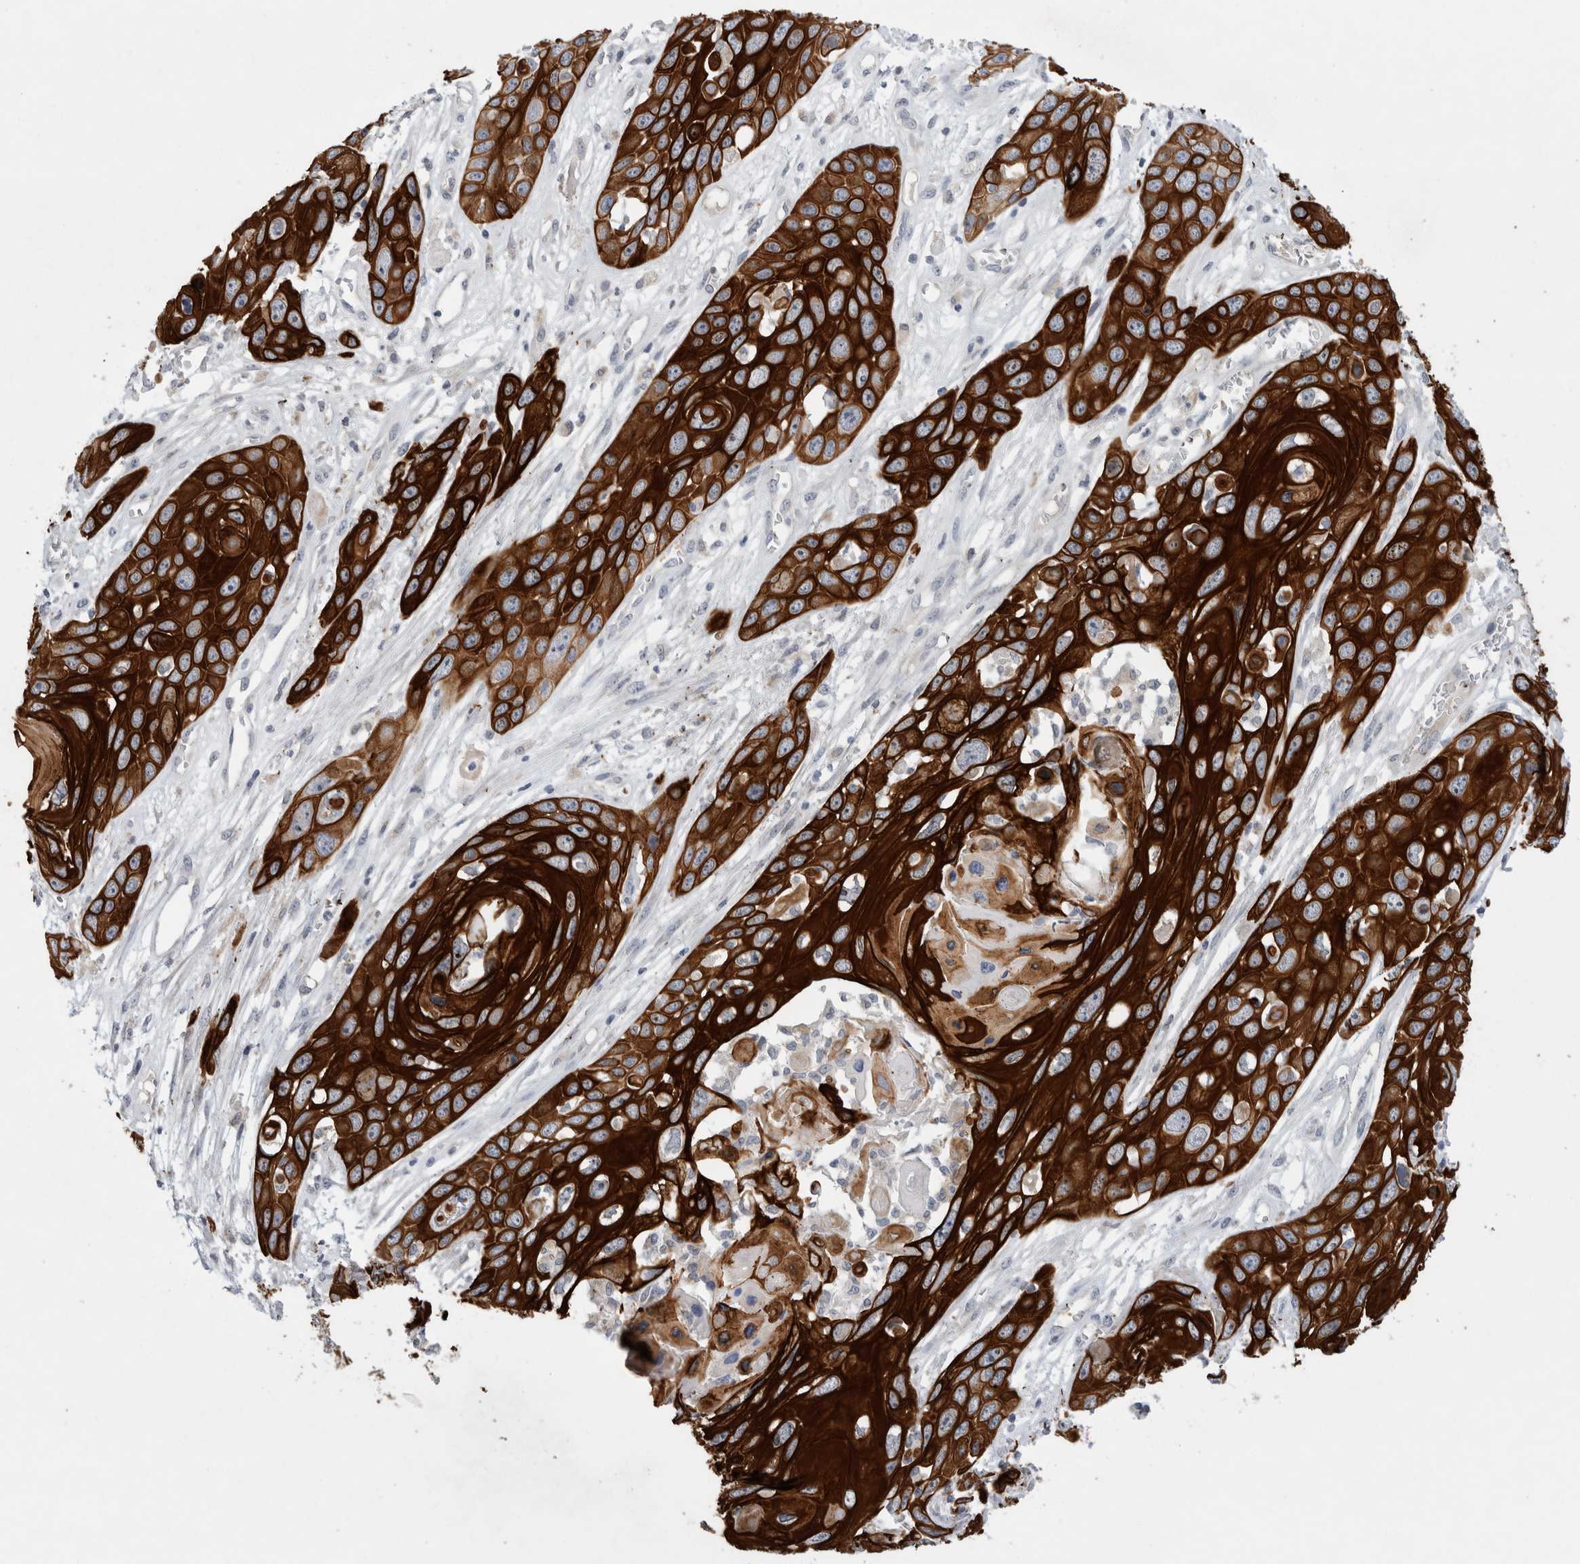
{"staining": {"intensity": "strong", "quantity": ">75%", "location": "cytoplasmic/membranous"}, "tissue": "skin cancer", "cell_type": "Tumor cells", "image_type": "cancer", "snomed": [{"axis": "morphology", "description": "Squamous cell carcinoma, NOS"}, {"axis": "topography", "description": "Skin"}], "caption": "Skin cancer (squamous cell carcinoma) stained with a protein marker demonstrates strong staining in tumor cells.", "gene": "GAA", "patient": {"sex": "male", "age": 55}}